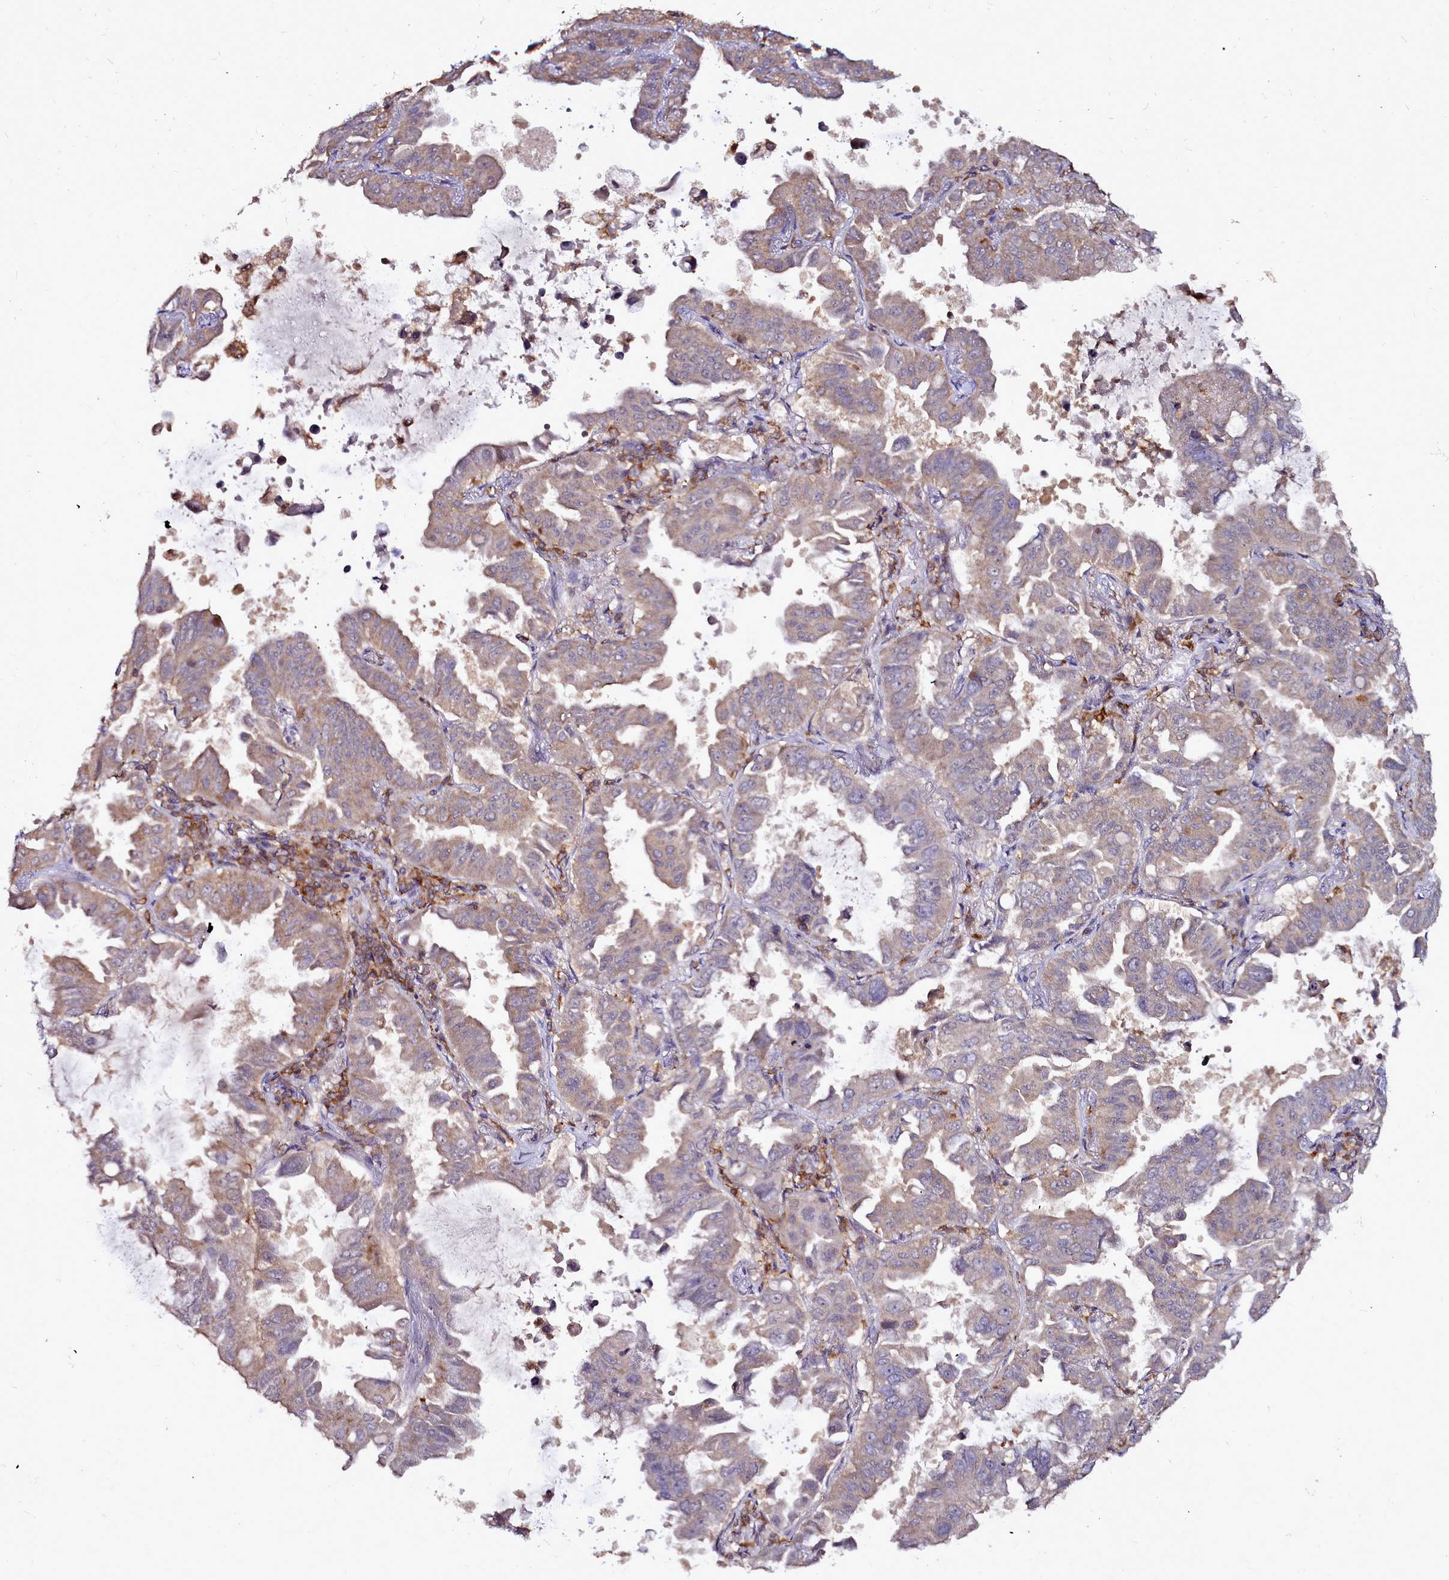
{"staining": {"intensity": "weak", "quantity": "25%-75%", "location": "cytoplasmic/membranous"}, "tissue": "lung cancer", "cell_type": "Tumor cells", "image_type": "cancer", "snomed": [{"axis": "morphology", "description": "Adenocarcinoma, NOS"}, {"axis": "topography", "description": "Lung"}], "caption": "A high-resolution micrograph shows IHC staining of lung cancer, which shows weak cytoplasmic/membranous positivity in about 25%-75% of tumor cells.", "gene": "NCKAP1L", "patient": {"sex": "male", "age": 64}}